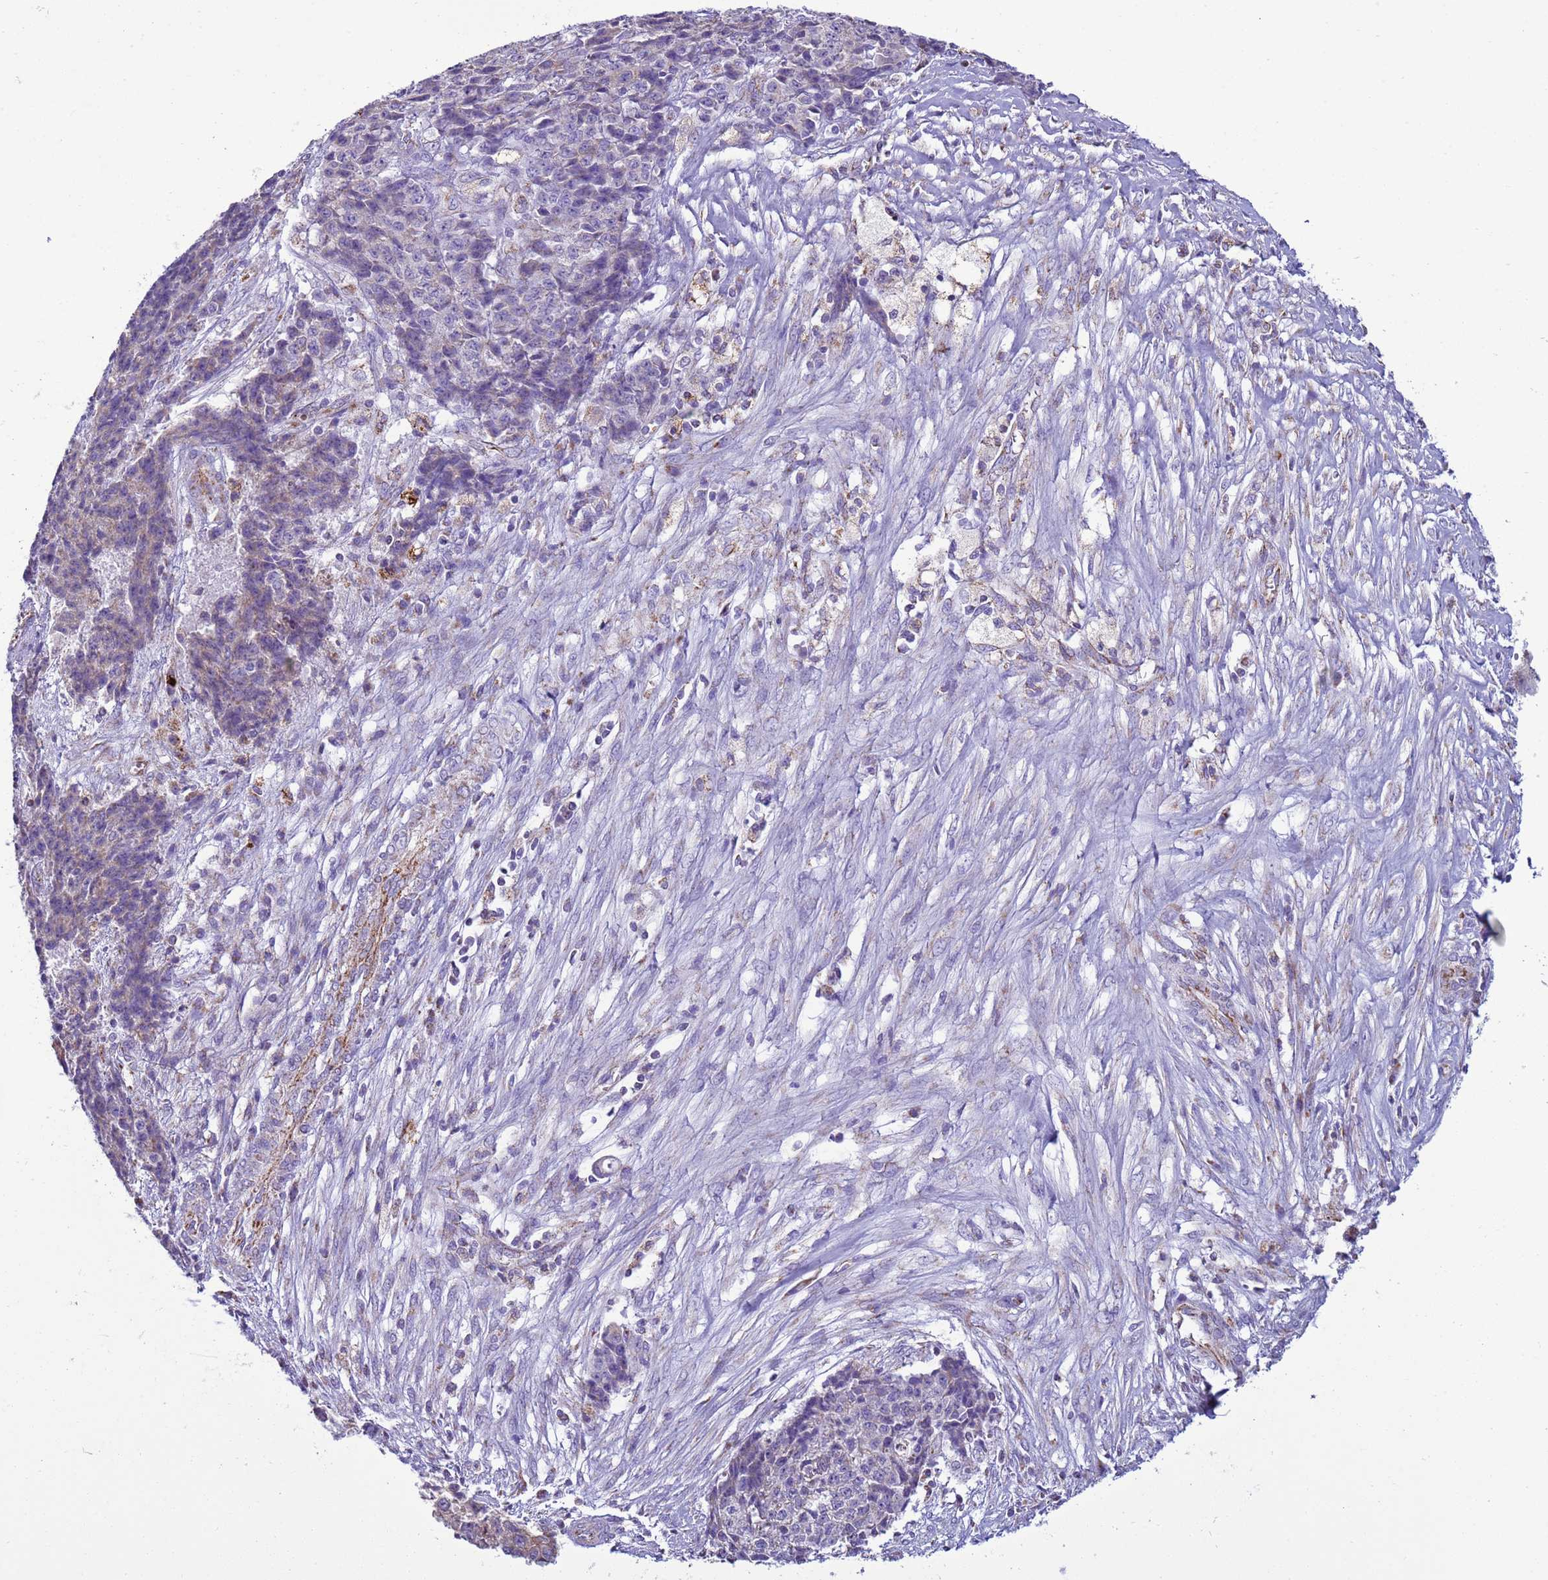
{"staining": {"intensity": "weak", "quantity": "<25%", "location": "cytoplasmic/membranous"}, "tissue": "ovarian cancer", "cell_type": "Tumor cells", "image_type": "cancer", "snomed": [{"axis": "morphology", "description": "Carcinoma, endometroid"}, {"axis": "topography", "description": "Ovary"}], "caption": "The histopathology image demonstrates no significant expression in tumor cells of endometroid carcinoma (ovarian).", "gene": "NCALD", "patient": {"sex": "female", "age": 42}}